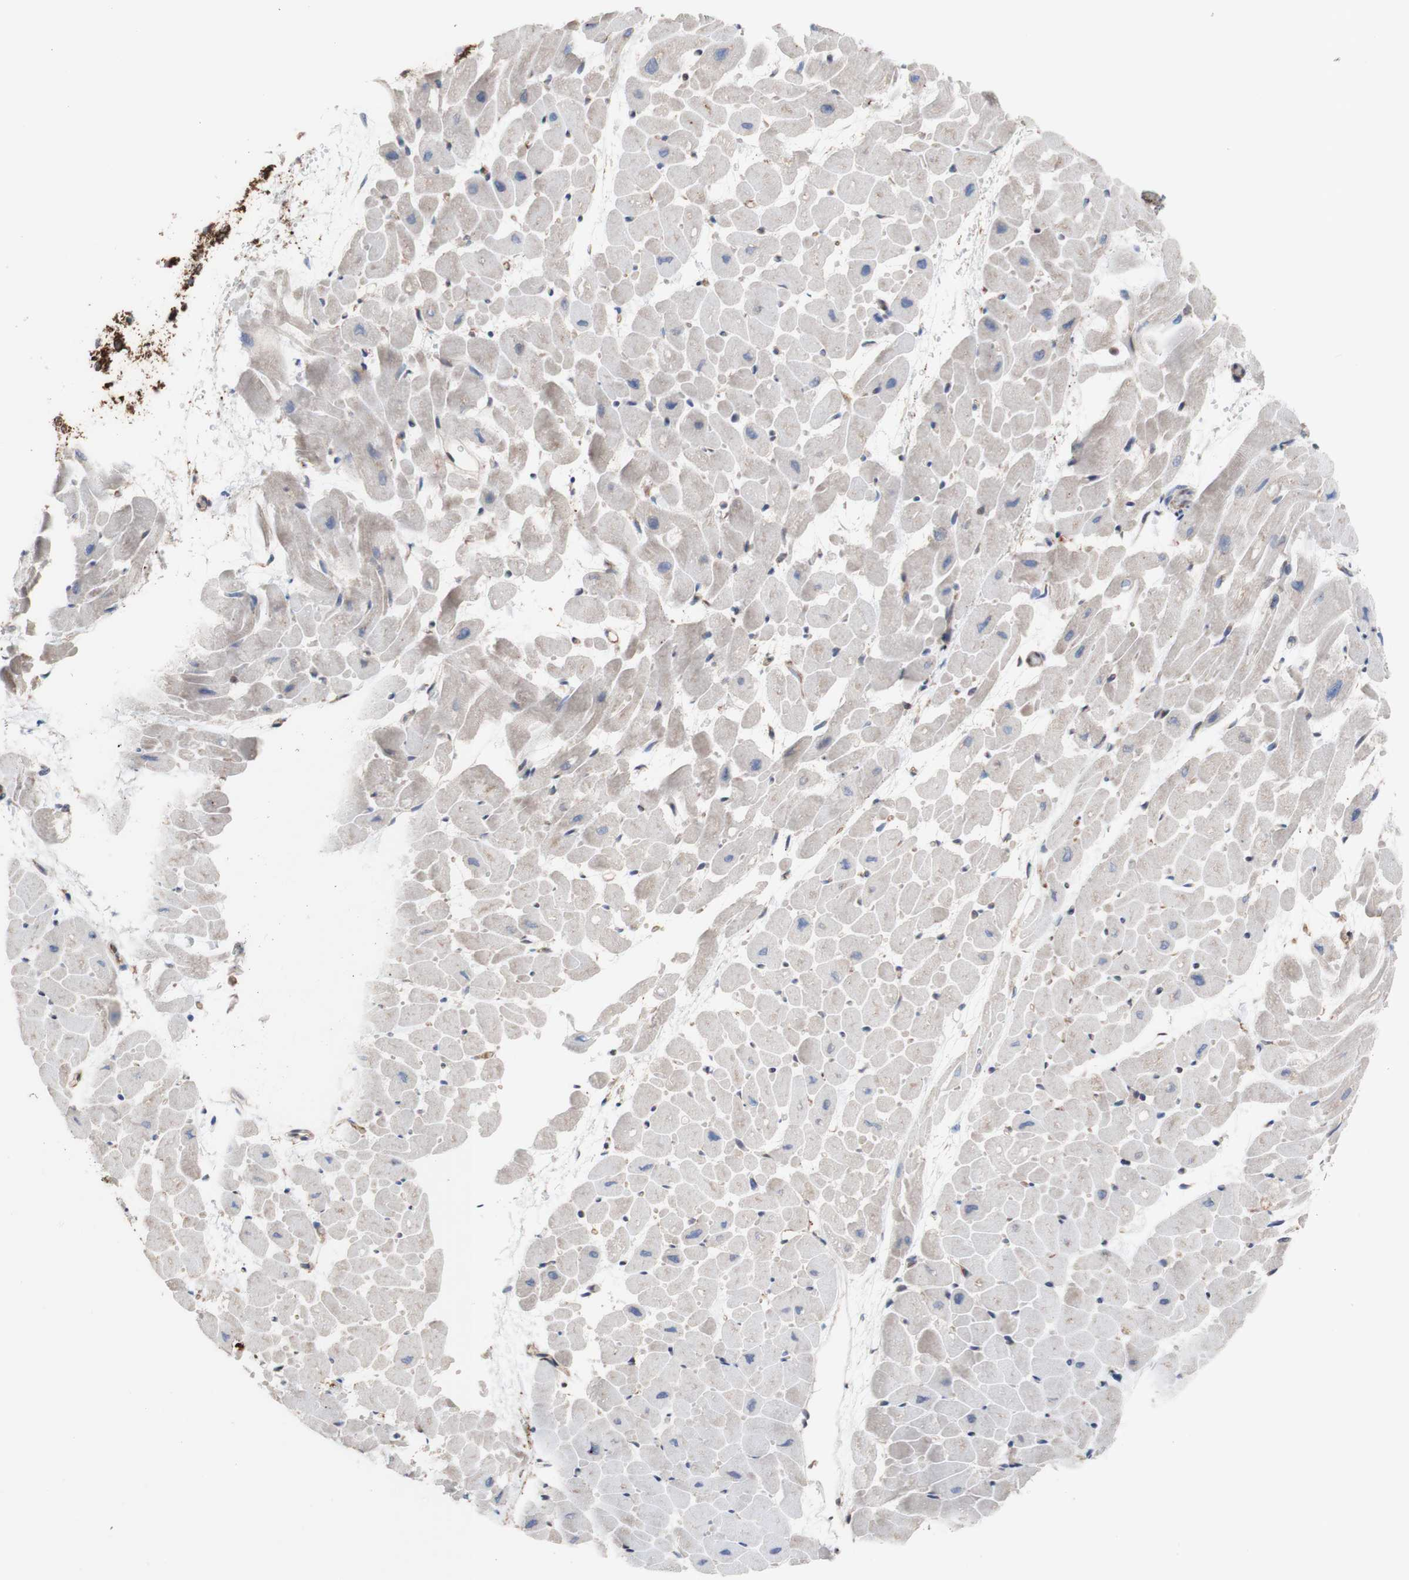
{"staining": {"intensity": "negative", "quantity": "none", "location": "none"}, "tissue": "heart muscle", "cell_type": "Cardiomyocytes", "image_type": "normal", "snomed": [{"axis": "morphology", "description": "Normal tissue, NOS"}, {"axis": "topography", "description": "Heart"}], "caption": "This is a image of immunohistochemistry (IHC) staining of benign heart muscle, which shows no expression in cardiomyocytes. Brightfield microscopy of immunohistochemistry (IHC) stained with DAB (3,3'-diaminobenzidine) (brown) and hematoxylin (blue), captured at high magnification.", "gene": "LRIG3", "patient": {"sex": "male", "age": 45}}